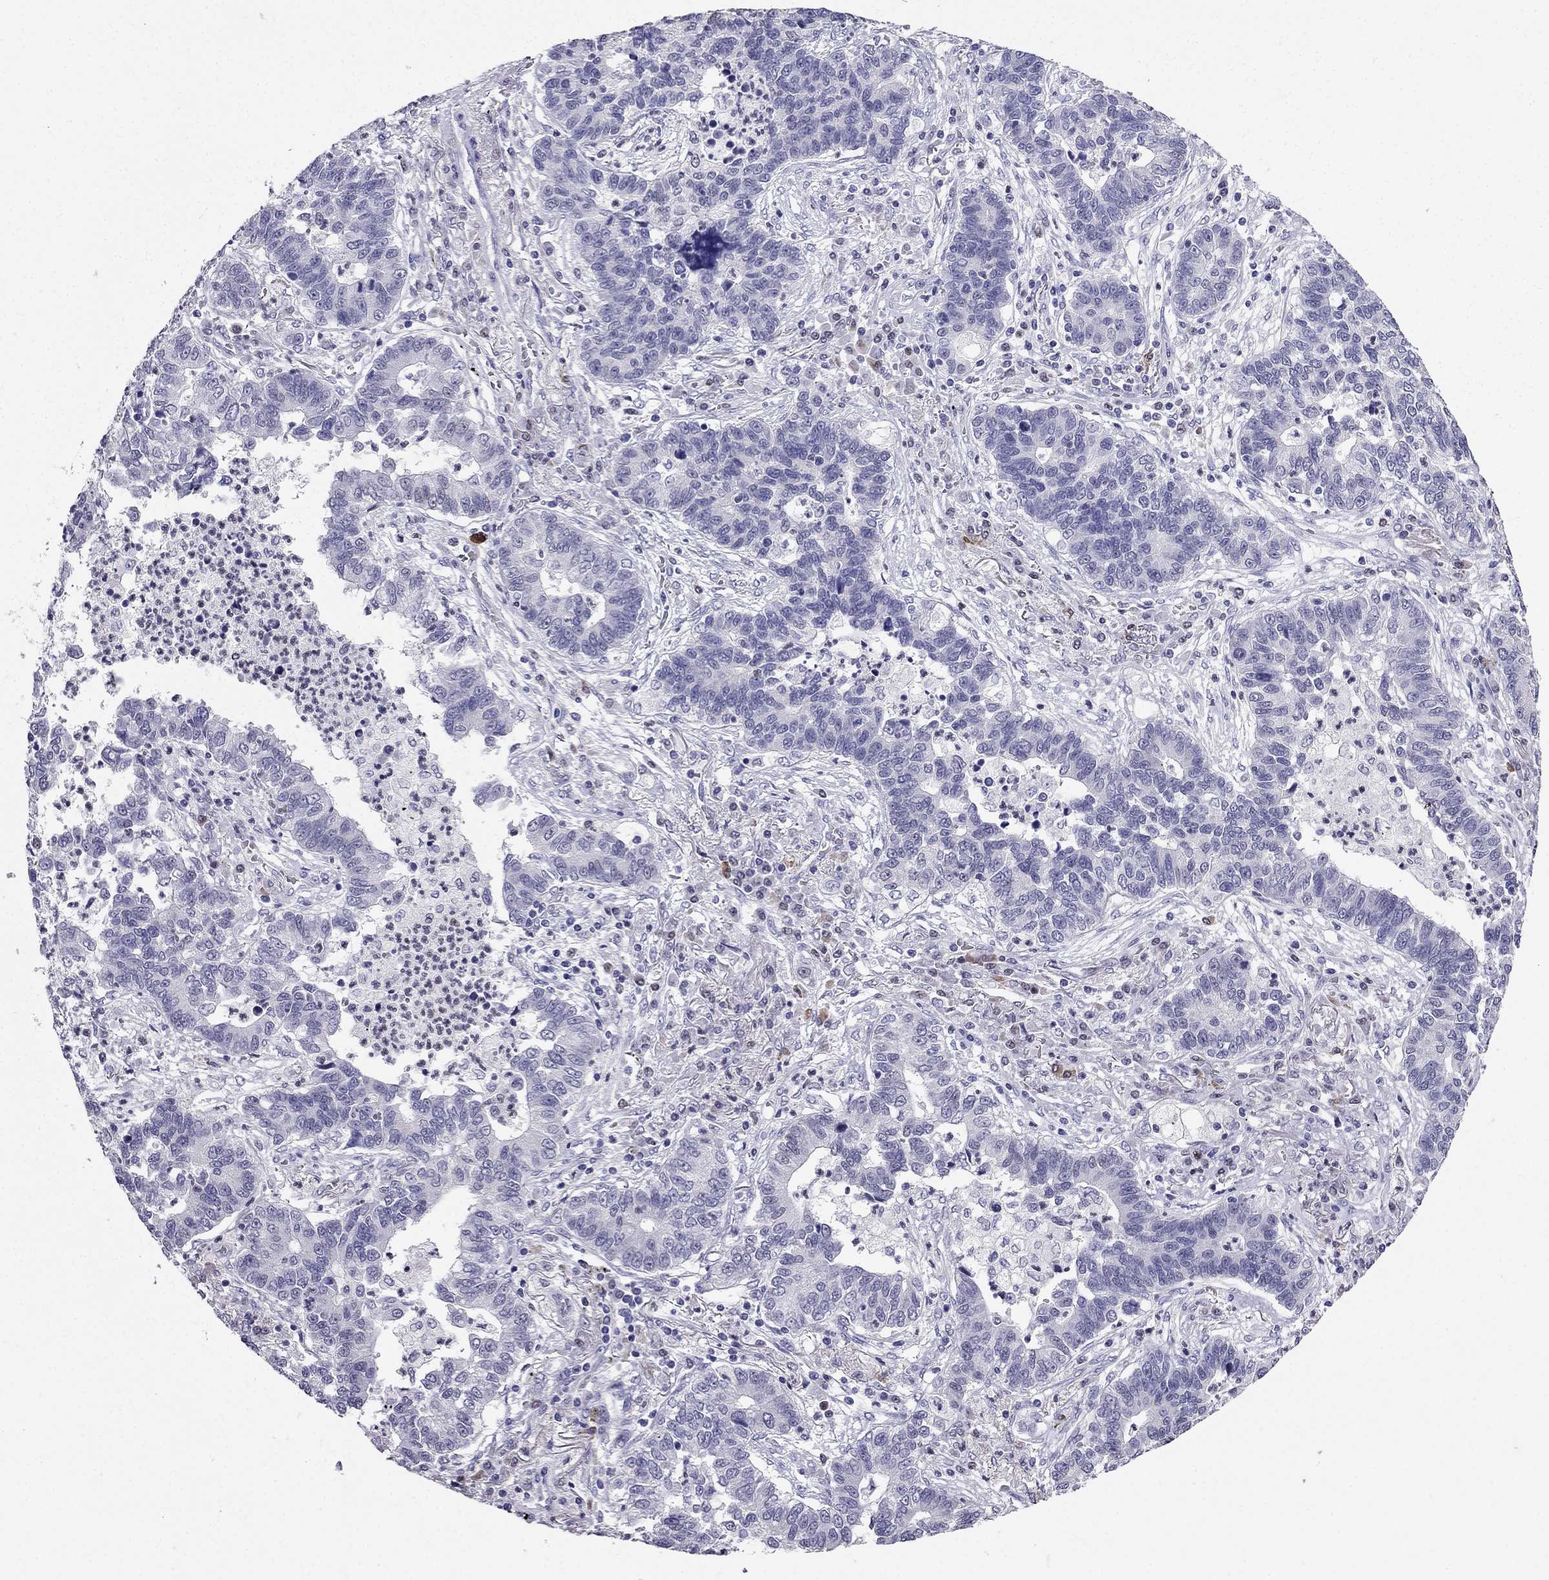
{"staining": {"intensity": "negative", "quantity": "none", "location": "none"}, "tissue": "lung cancer", "cell_type": "Tumor cells", "image_type": "cancer", "snomed": [{"axis": "morphology", "description": "Adenocarcinoma, NOS"}, {"axis": "topography", "description": "Lung"}], "caption": "Immunohistochemical staining of lung adenocarcinoma exhibits no significant expression in tumor cells.", "gene": "ARID3A", "patient": {"sex": "female", "age": 57}}